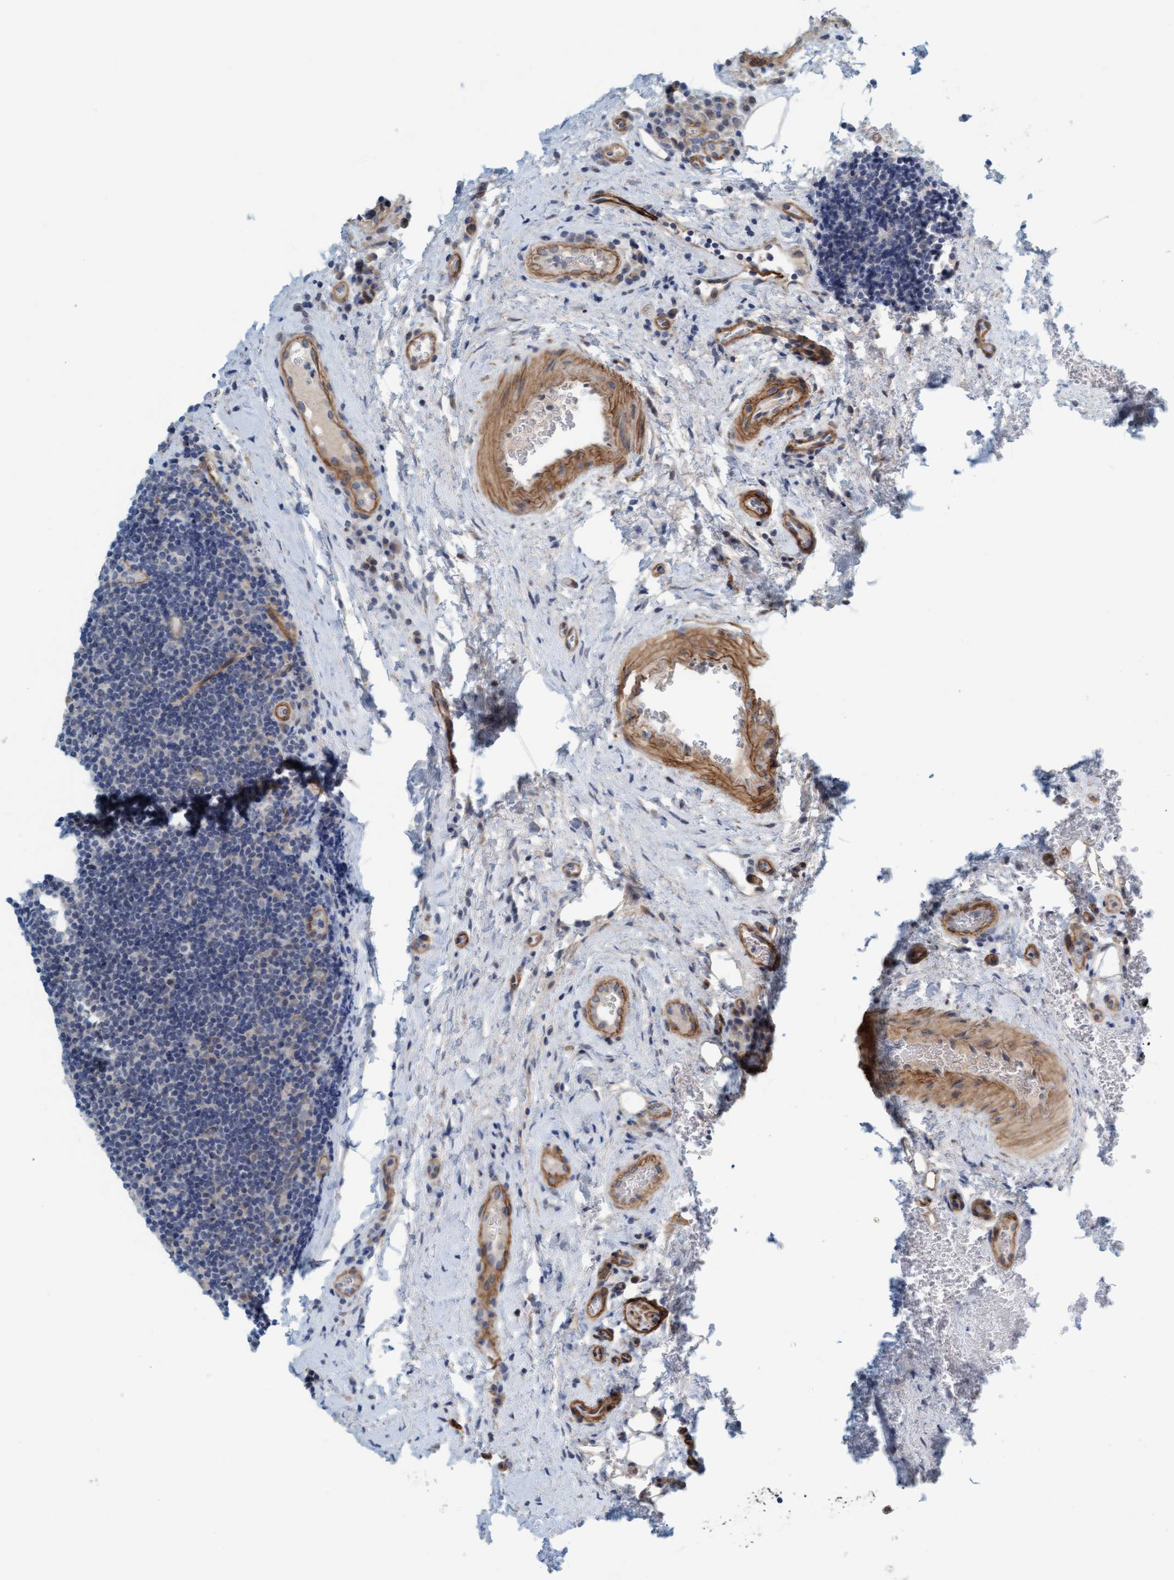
{"staining": {"intensity": "negative", "quantity": "none", "location": "none"}, "tissue": "lymphoma", "cell_type": "Tumor cells", "image_type": "cancer", "snomed": [{"axis": "morphology", "description": "Malignant lymphoma, non-Hodgkin's type, High grade"}, {"axis": "topography", "description": "Tonsil"}], "caption": "This is an immunohistochemistry histopathology image of human high-grade malignant lymphoma, non-Hodgkin's type. There is no expression in tumor cells.", "gene": "TSTD2", "patient": {"sex": "female", "age": 36}}